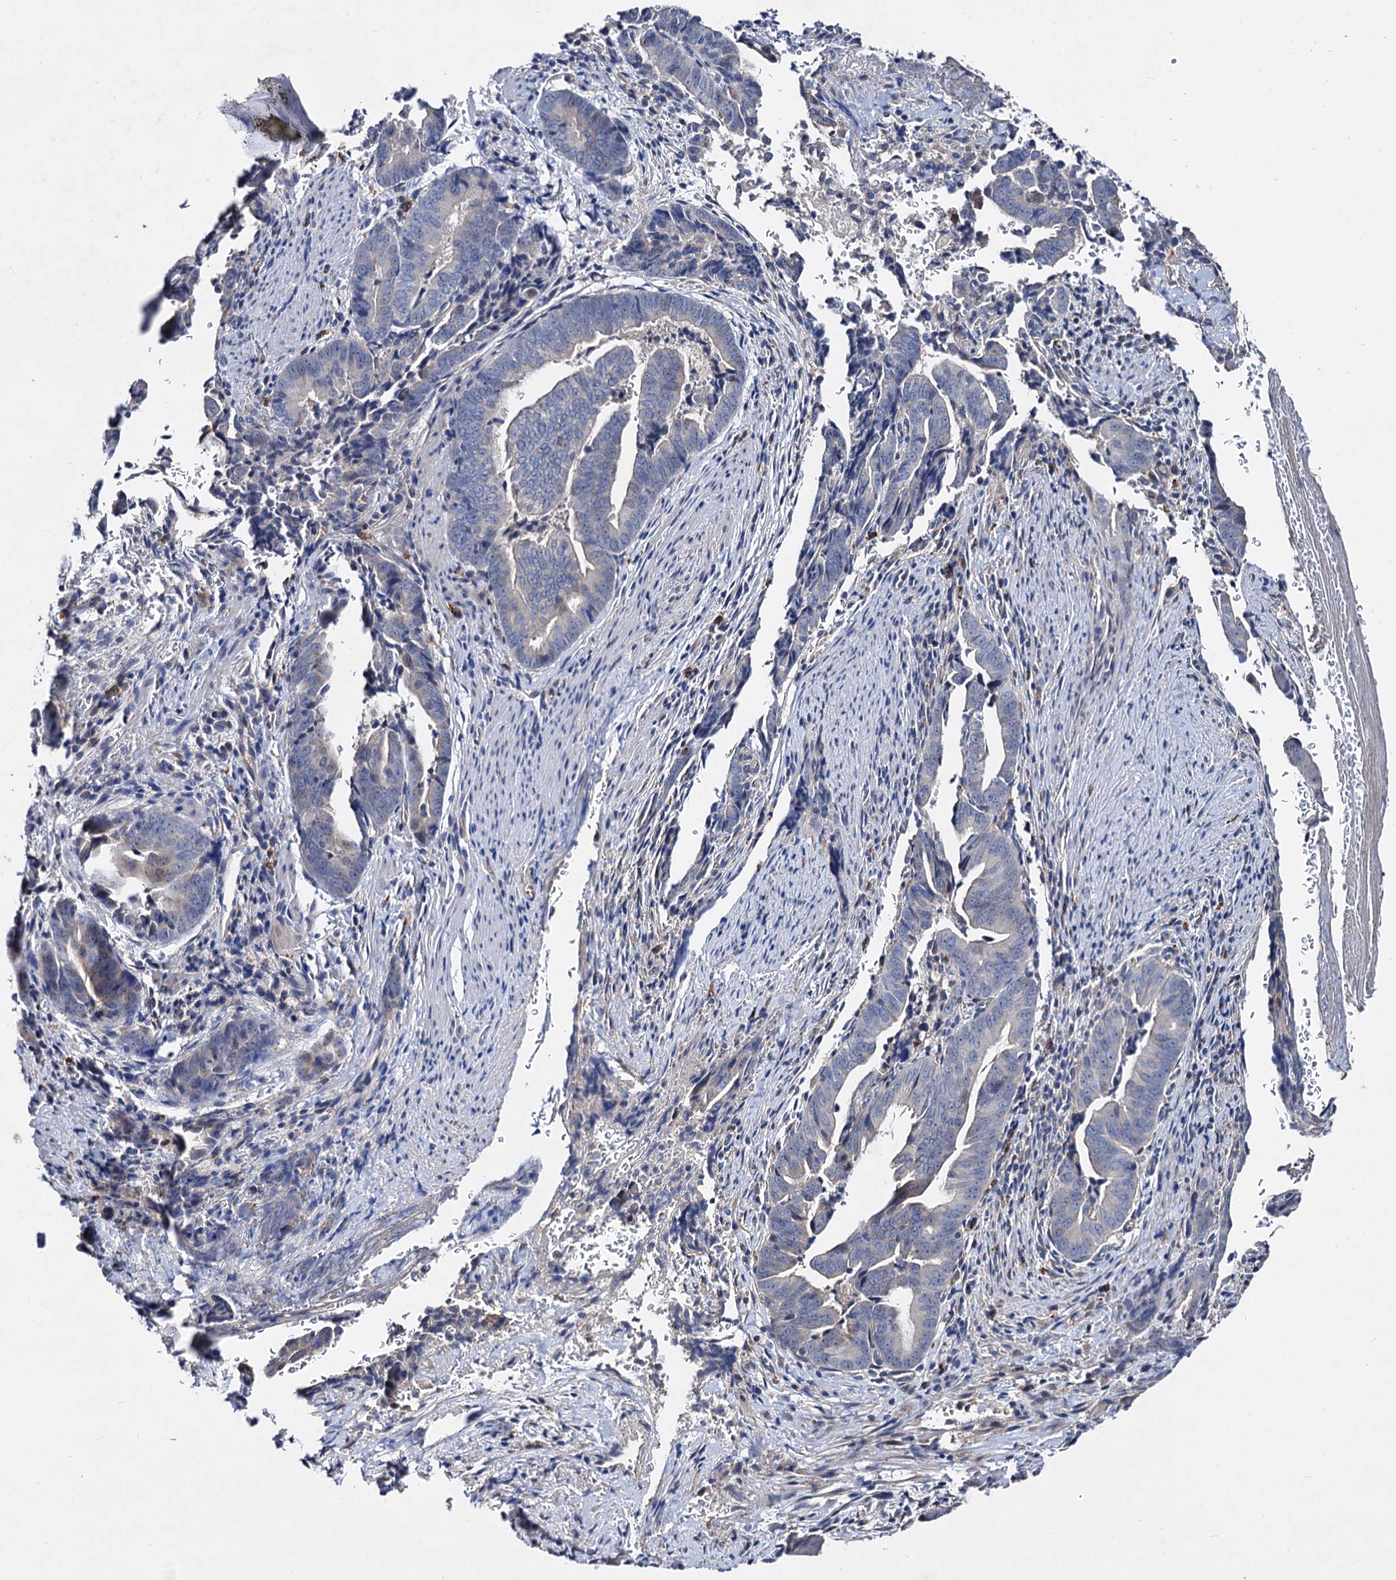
{"staining": {"intensity": "negative", "quantity": "none", "location": "none"}, "tissue": "pancreatic cancer", "cell_type": "Tumor cells", "image_type": "cancer", "snomed": [{"axis": "morphology", "description": "Adenocarcinoma, NOS"}, {"axis": "topography", "description": "Pancreas"}], "caption": "Tumor cells show no significant positivity in adenocarcinoma (pancreatic).", "gene": "HVCN1", "patient": {"sex": "female", "age": 63}}